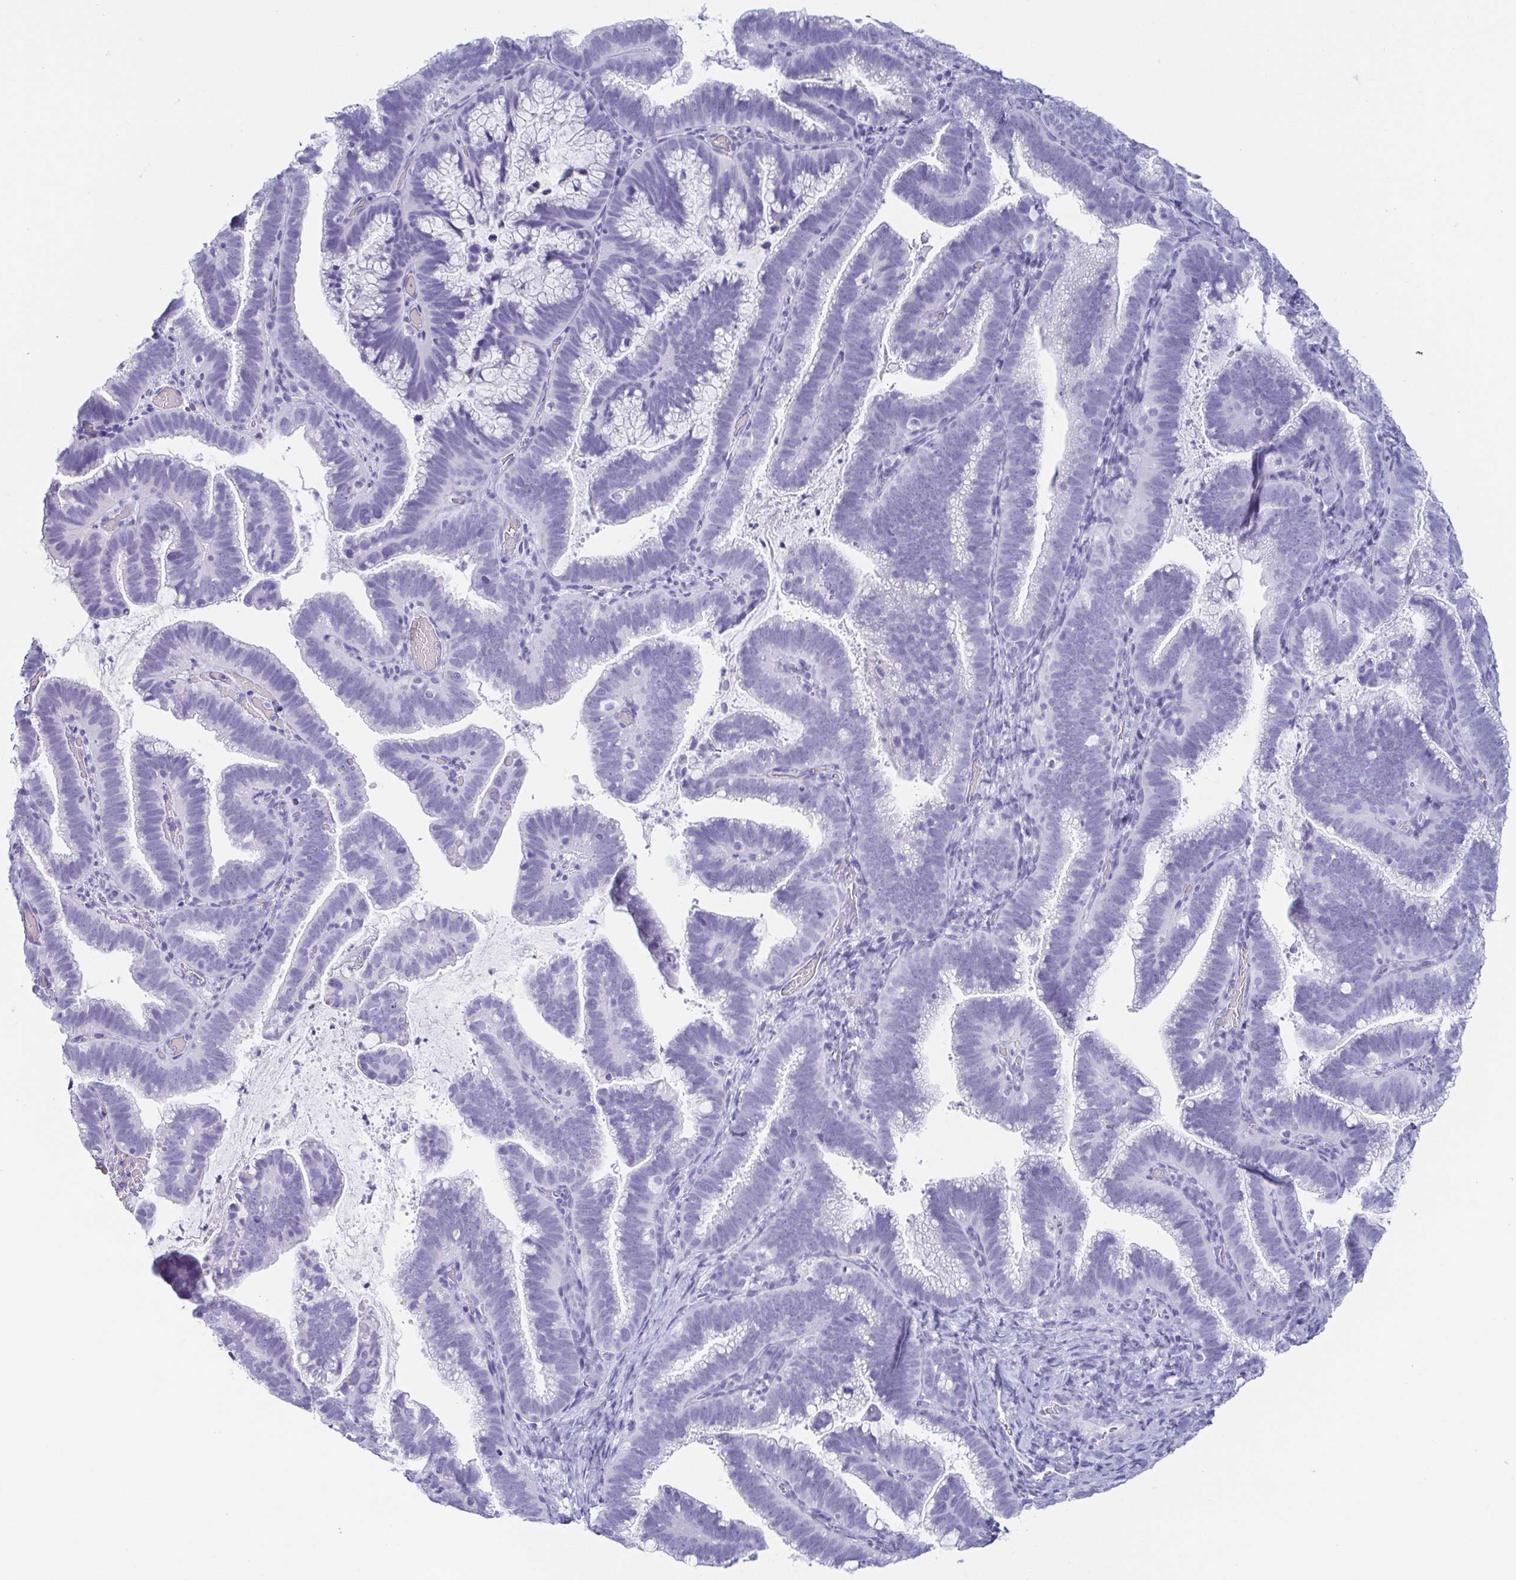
{"staining": {"intensity": "negative", "quantity": "none", "location": "none"}, "tissue": "cervical cancer", "cell_type": "Tumor cells", "image_type": "cancer", "snomed": [{"axis": "morphology", "description": "Adenocarcinoma, NOS"}, {"axis": "topography", "description": "Cervix"}], "caption": "An immunohistochemistry photomicrograph of cervical cancer is shown. There is no staining in tumor cells of cervical cancer.", "gene": "ZG16B", "patient": {"sex": "female", "age": 61}}